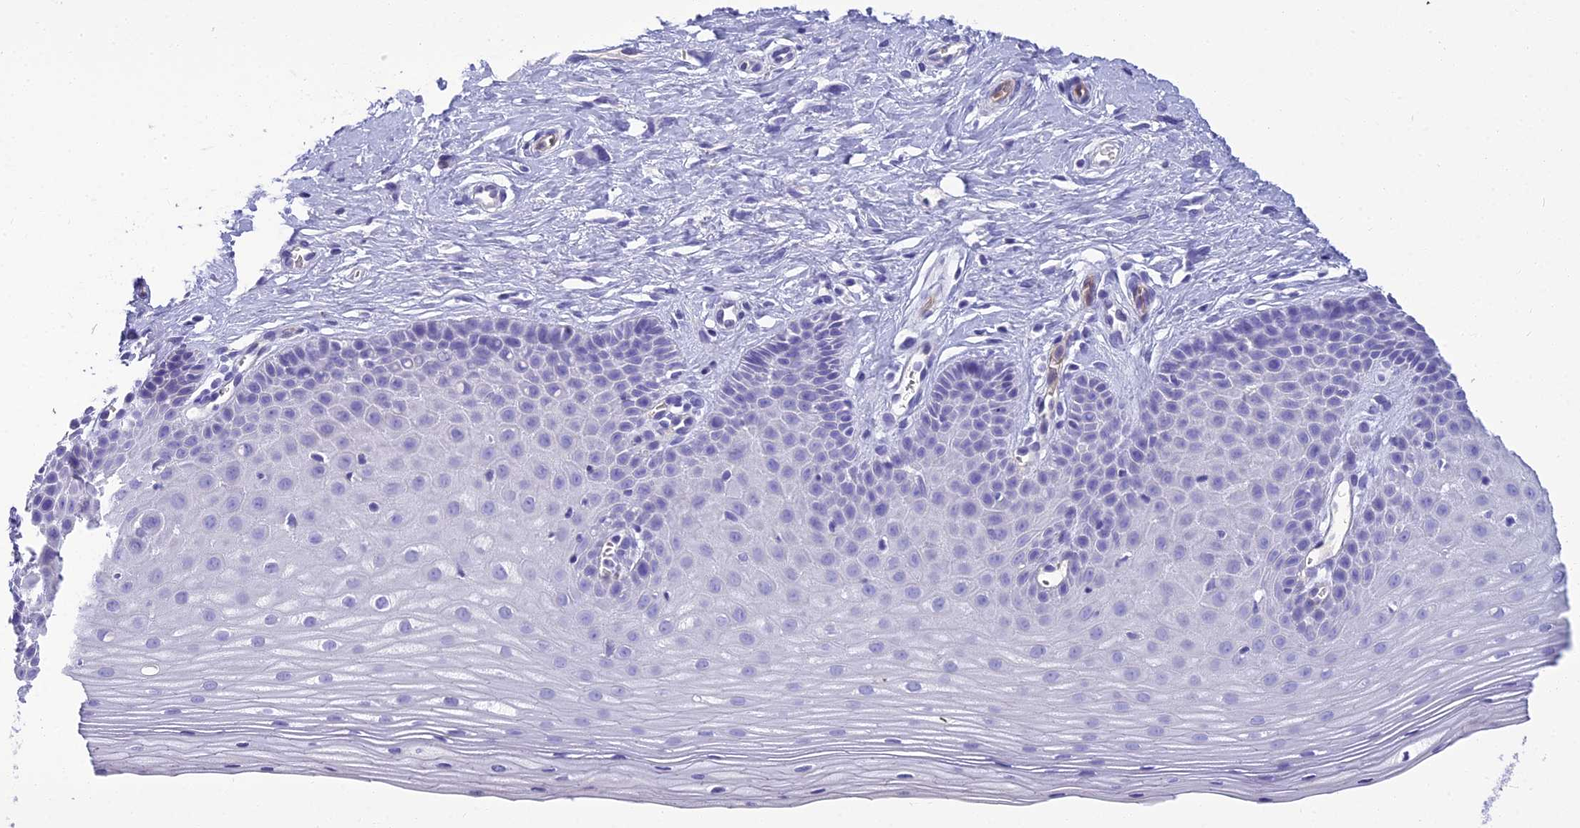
{"staining": {"intensity": "negative", "quantity": "none", "location": "none"}, "tissue": "cervix", "cell_type": "Glandular cells", "image_type": "normal", "snomed": [{"axis": "morphology", "description": "Normal tissue, NOS"}, {"axis": "topography", "description": "Cervix"}], "caption": "An image of human cervix is negative for staining in glandular cells. The staining is performed using DAB (3,3'-diaminobenzidine) brown chromogen with nuclei counter-stained in using hematoxylin.", "gene": "NINJ1", "patient": {"sex": "female", "age": 36}}